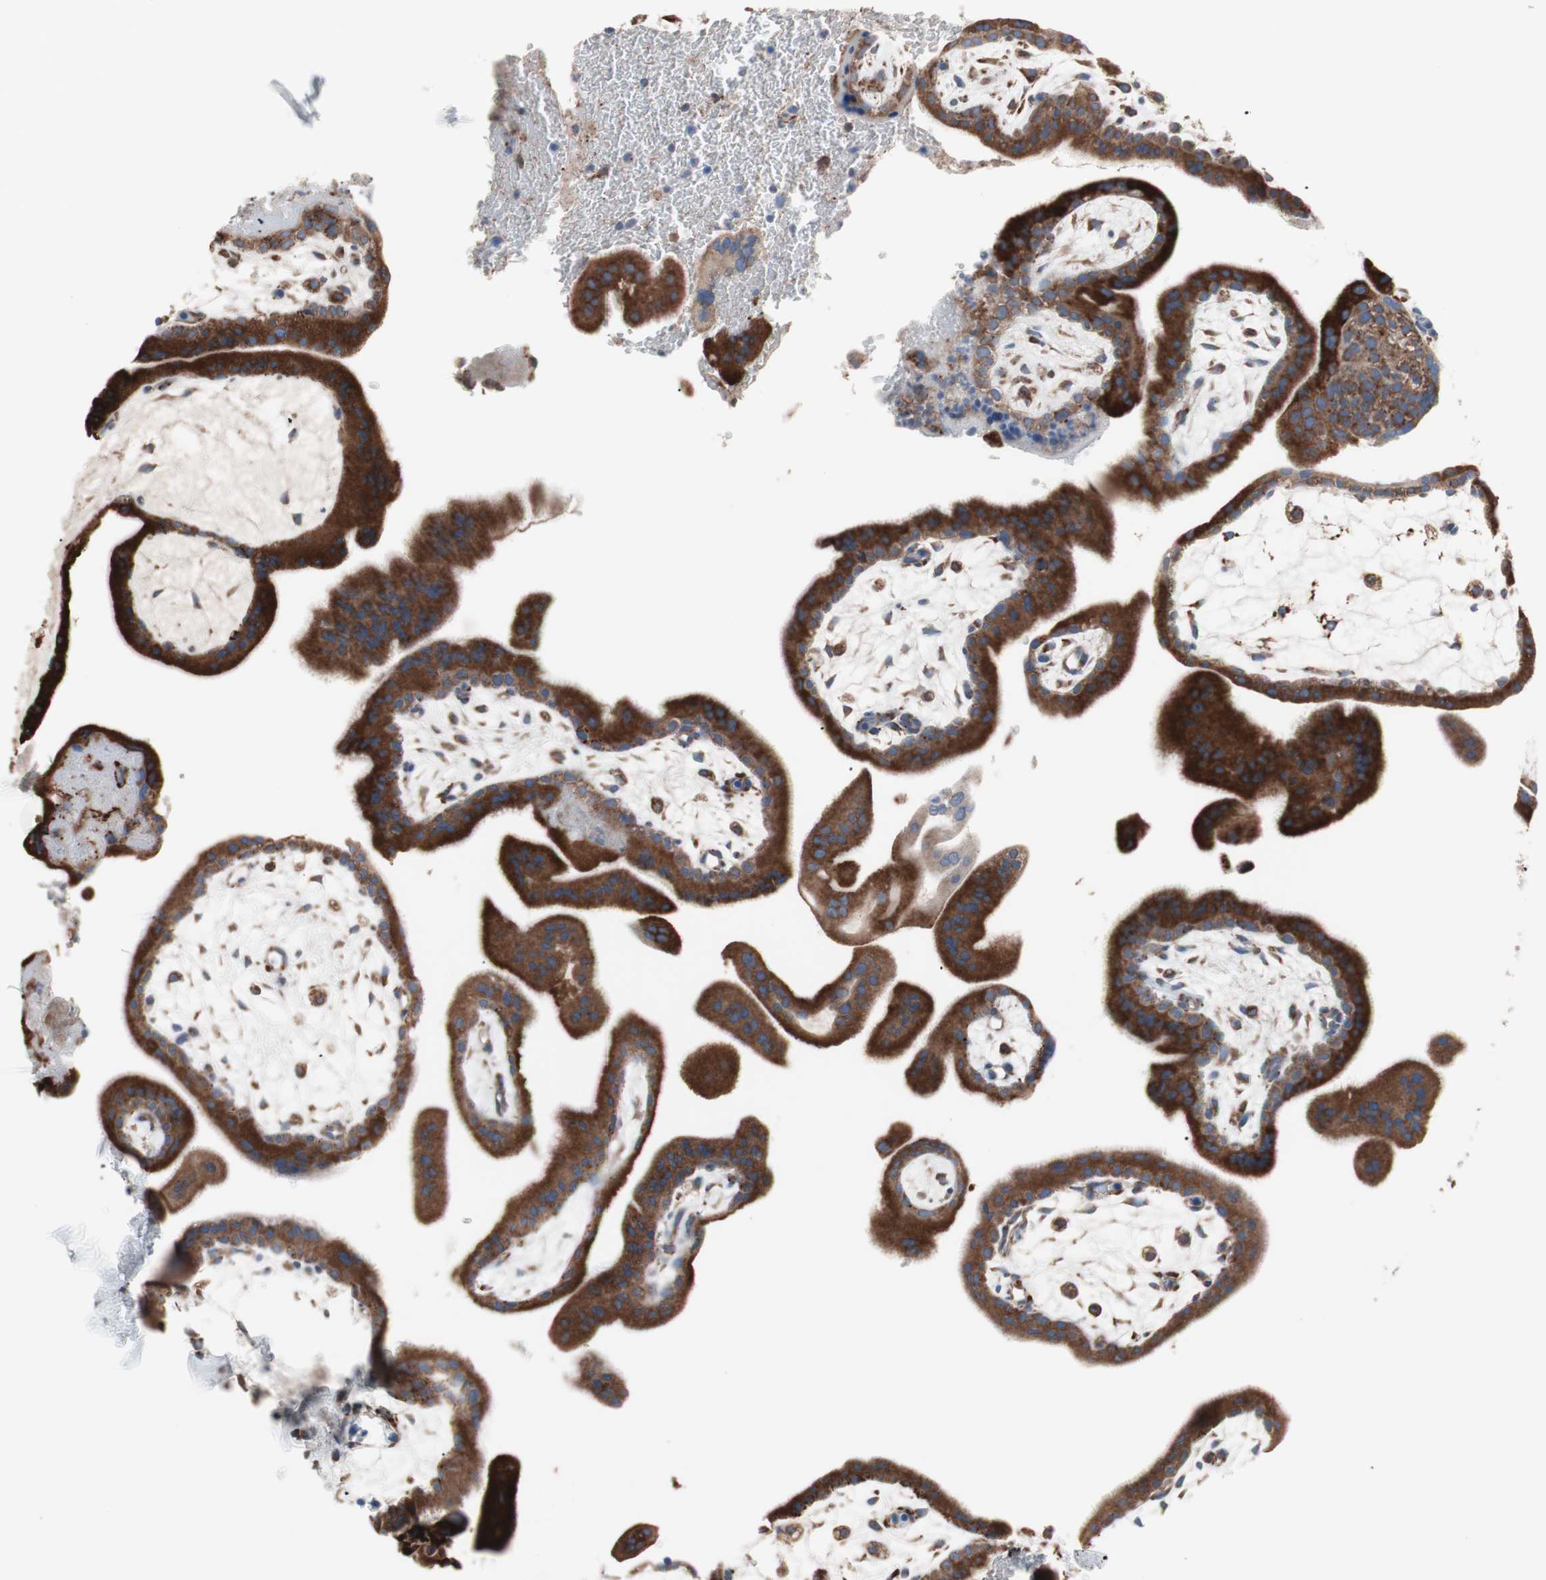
{"staining": {"intensity": "strong", "quantity": ">75%", "location": "cytoplasmic/membranous"}, "tissue": "placenta", "cell_type": "Trophoblastic cells", "image_type": "normal", "snomed": [{"axis": "morphology", "description": "Normal tissue, NOS"}, {"axis": "topography", "description": "Placenta"}], "caption": "This is an image of immunohistochemistry (IHC) staining of normal placenta, which shows strong positivity in the cytoplasmic/membranous of trophoblastic cells.", "gene": "SLC27A4", "patient": {"sex": "female", "age": 35}}